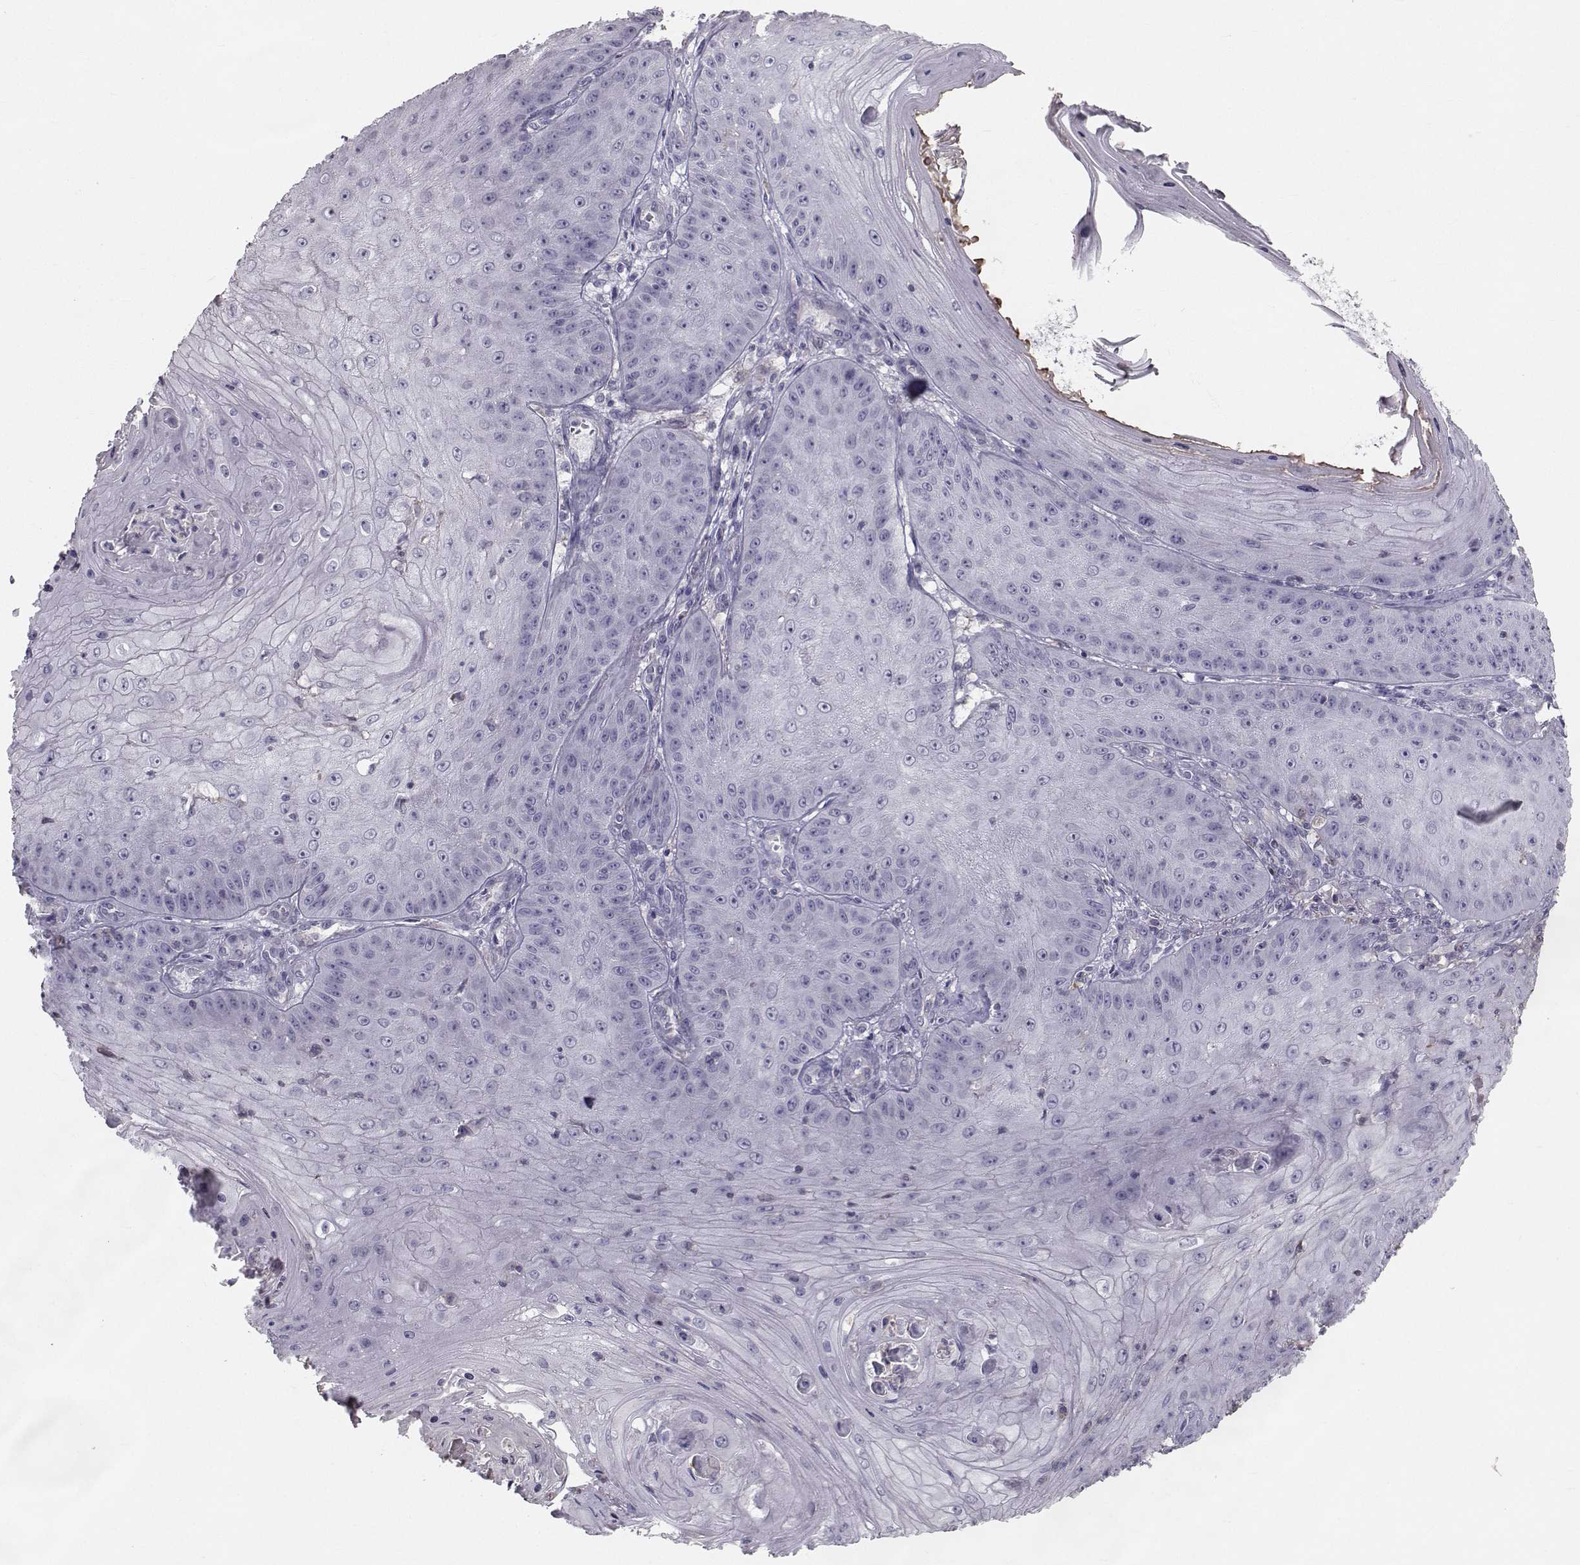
{"staining": {"intensity": "negative", "quantity": "none", "location": "none"}, "tissue": "skin cancer", "cell_type": "Tumor cells", "image_type": "cancer", "snomed": [{"axis": "morphology", "description": "Squamous cell carcinoma, NOS"}, {"axis": "topography", "description": "Skin"}], "caption": "High magnification brightfield microscopy of squamous cell carcinoma (skin) stained with DAB (brown) and counterstained with hematoxylin (blue): tumor cells show no significant positivity. (DAB immunohistochemistry (IHC) visualized using brightfield microscopy, high magnification).", "gene": "GARIN3", "patient": {"sex": "male", "age": 70}}